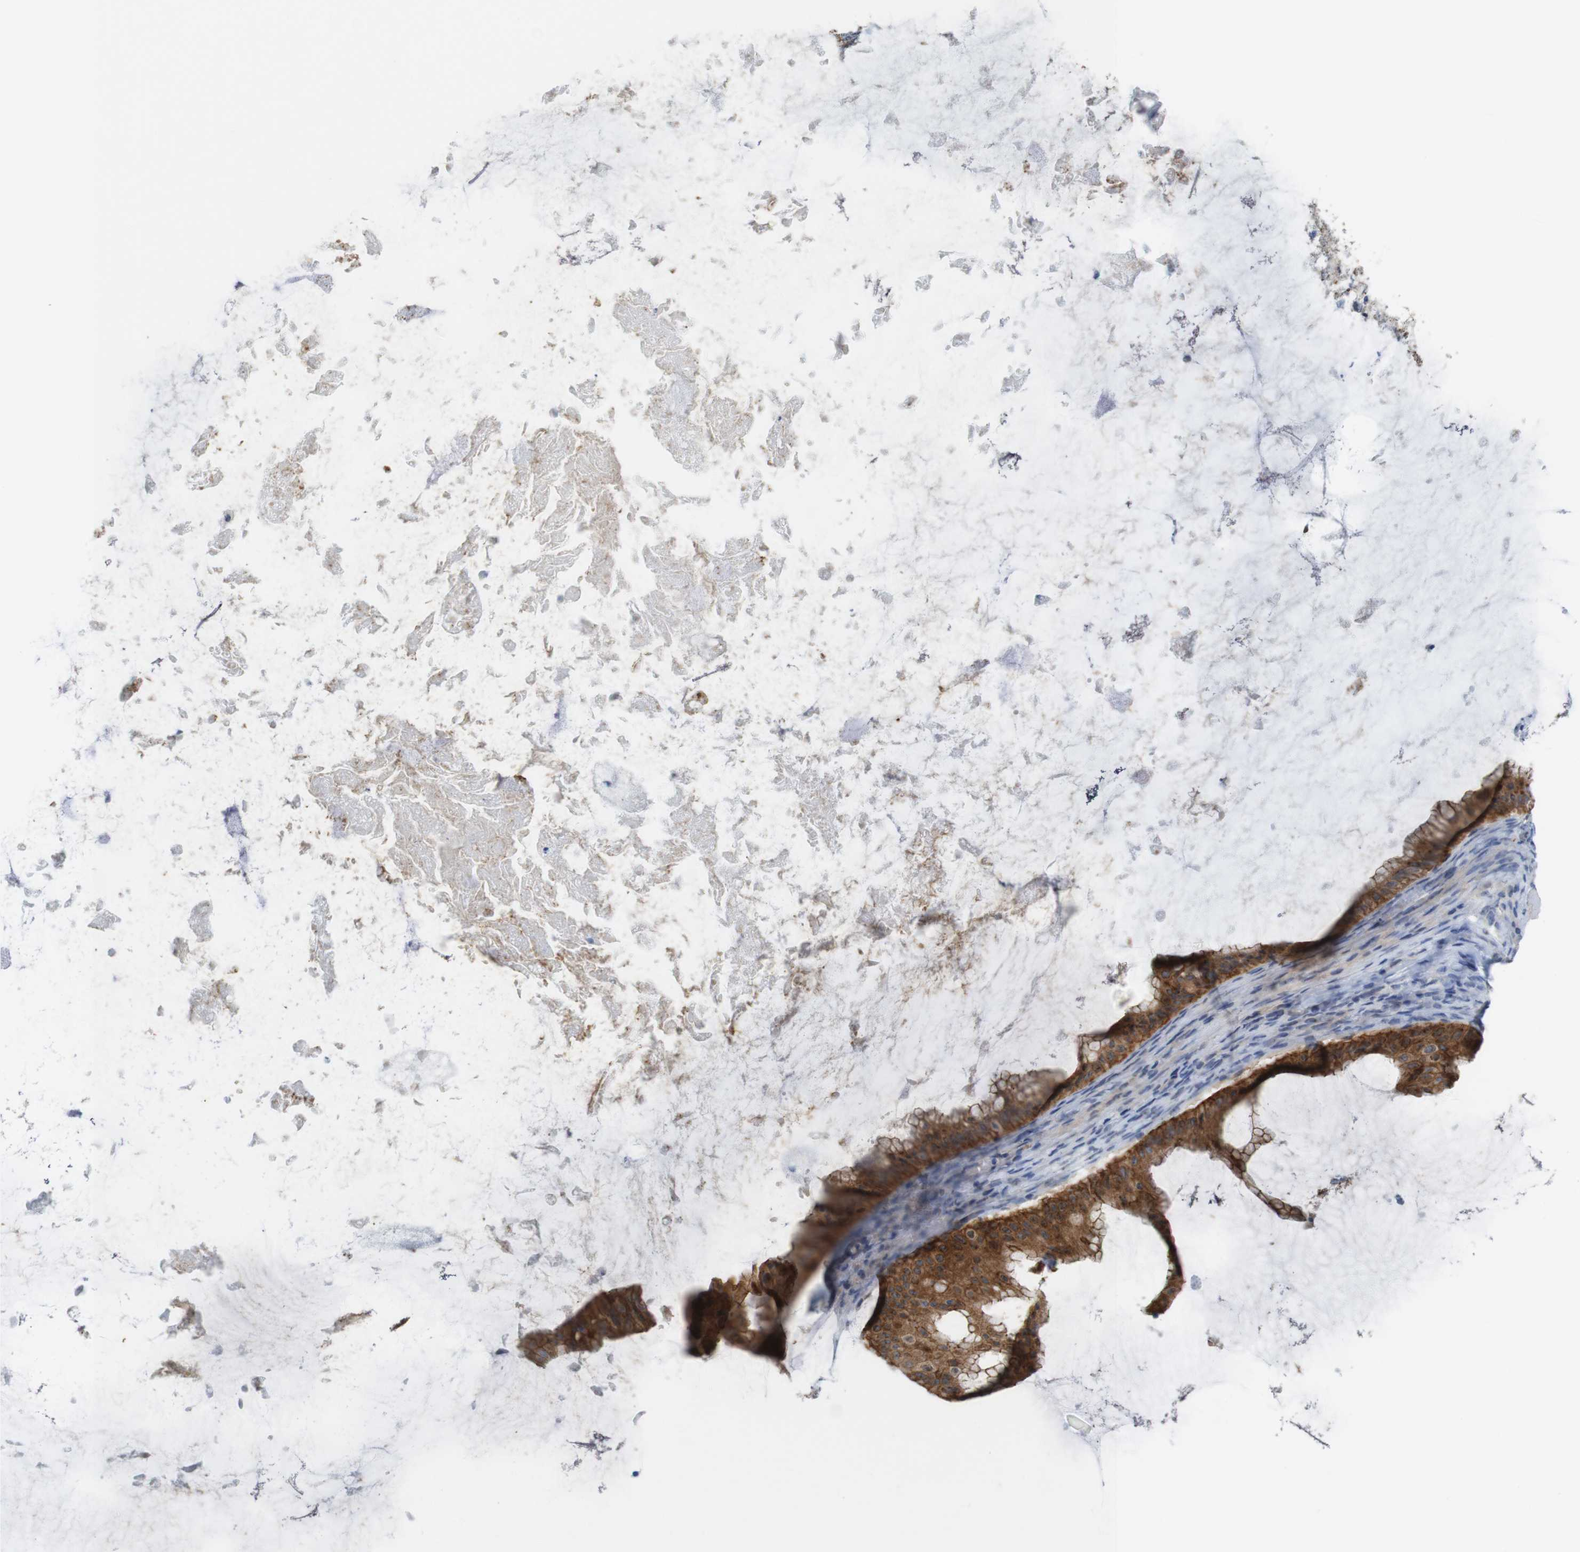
{"staining": {"intensity": "moderate", "quantity": ">75%", "location": "cytoplasmic/membranous"}, "tissue": "ovarian cancer", "cell_type": "Tumor cells", "image_type": "cancer", "snomed": [{"axis": "morphology", "description": "Cystadenocarcinoma, mucinous, NOS"}, {"axis": "topography", "description": "Ovary"}], "caption": "Moderate cytoplasmic/membranous protein staining is present in about >75% of tumor cells in mucinous cystadenocarcinoma (ovarian).", "gene": "TJP3", "patient": {"sex": "female", "age": 61}}